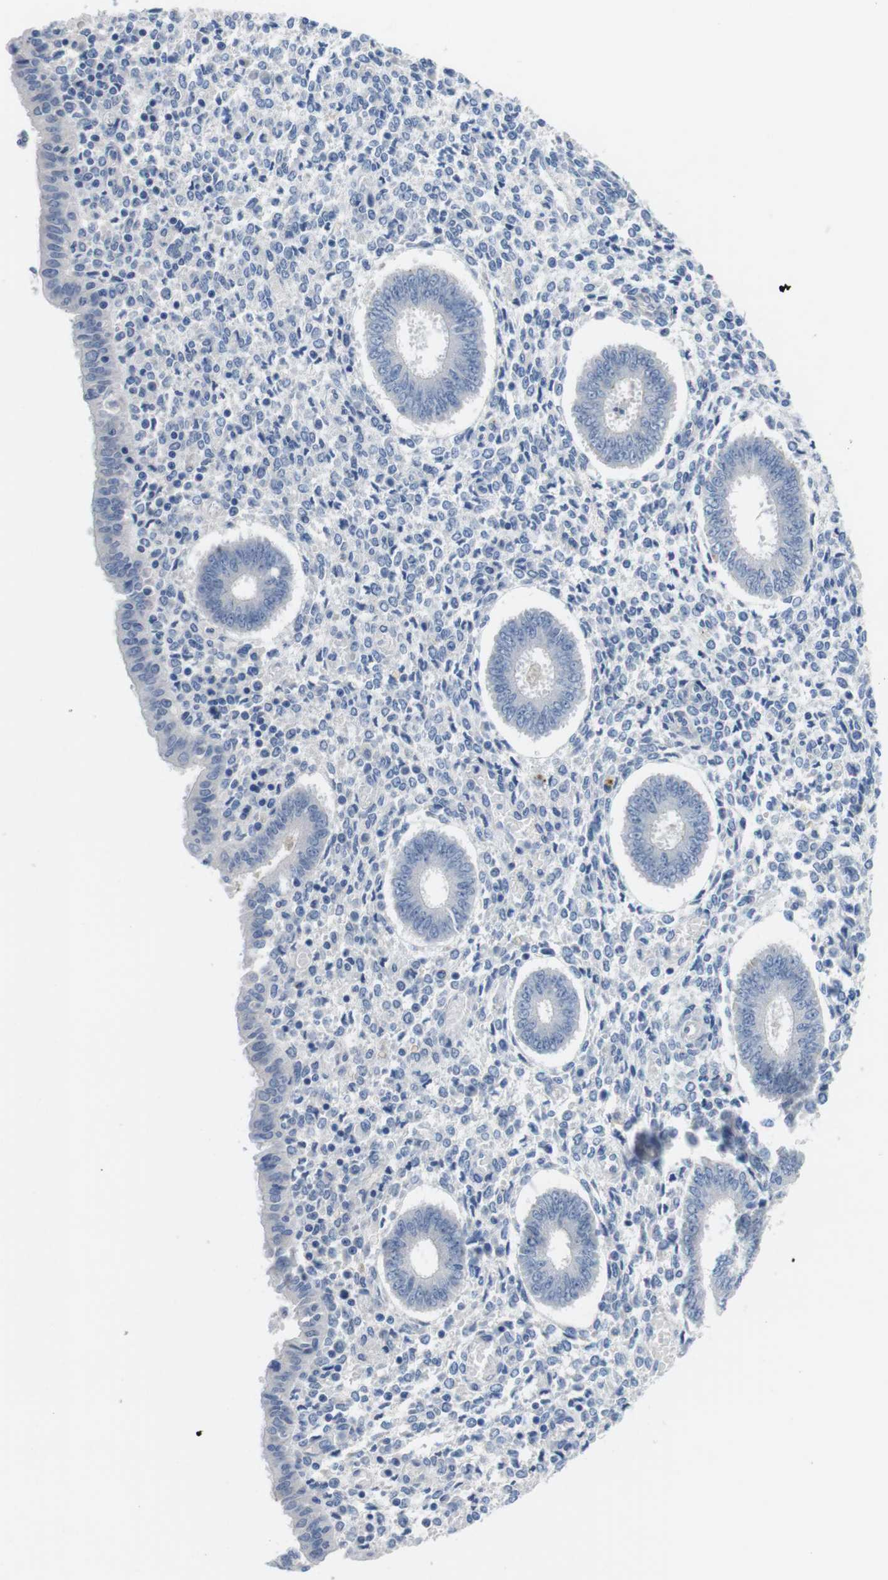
{"staining": {"intensity": "negative", "quantity": "none", "location": "none"}, "tissue": "endometrium", "cell_type": "Cells in endometrial stroma", "image_type": "normal", "snomed": [{"axis": "morphology", "description": "Normal tissue, NOS"}, {"axis": "topography", "description": "Endometrium"}], "caption": "IHC image of normal endometrium: human endometrium stained with DAB (3,3'-diaminobenzidine) displays no significant protein staining in cells in endometrial stroma.", "gene": "MAP6", "patient": {"sex": "female", "age": 35}}